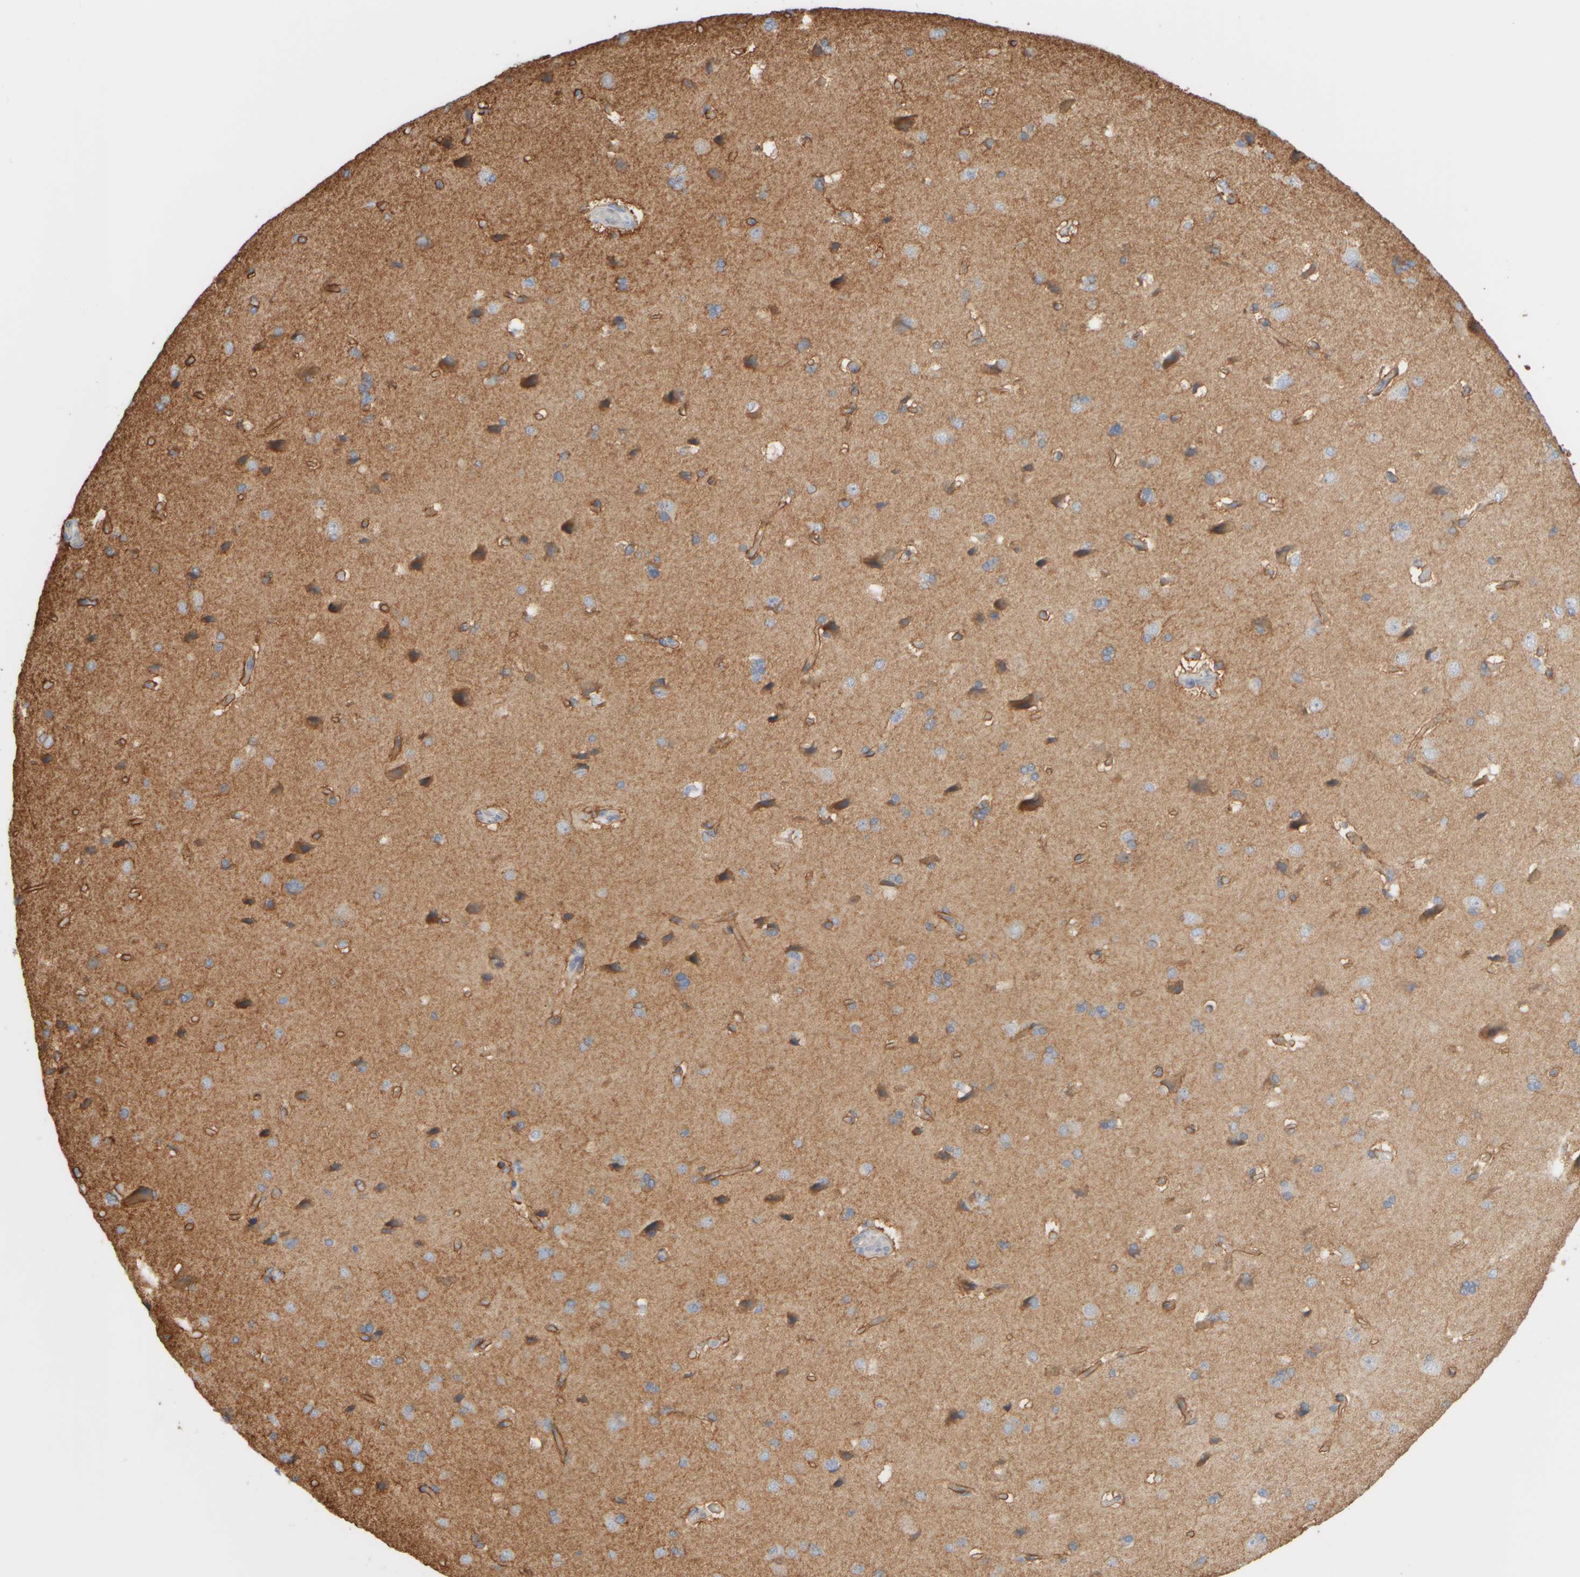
{"staining": {"intensity": "moderate", "quantity": ">75%", "location": "cytoplasmic/membranous"}, "tissue": "cerebral cortex", "cell_type": "Endothelial cells", "image_type": "normal", "snomed": [{"axis": "morphology", "description": "Normal tissue, NOS"}, {"axis": "topography", "description": "Cerebral cortex"}], "caption": "Moderate cytoplasmic/membranous protein positivity is identified in about >75% of endothelial cells in cerebral cortex. (brown staining indicates protein expression, while blue staining denotes nuclei).", "gene": "GOPC", "patient": {"sex": "male", "age": 62}}